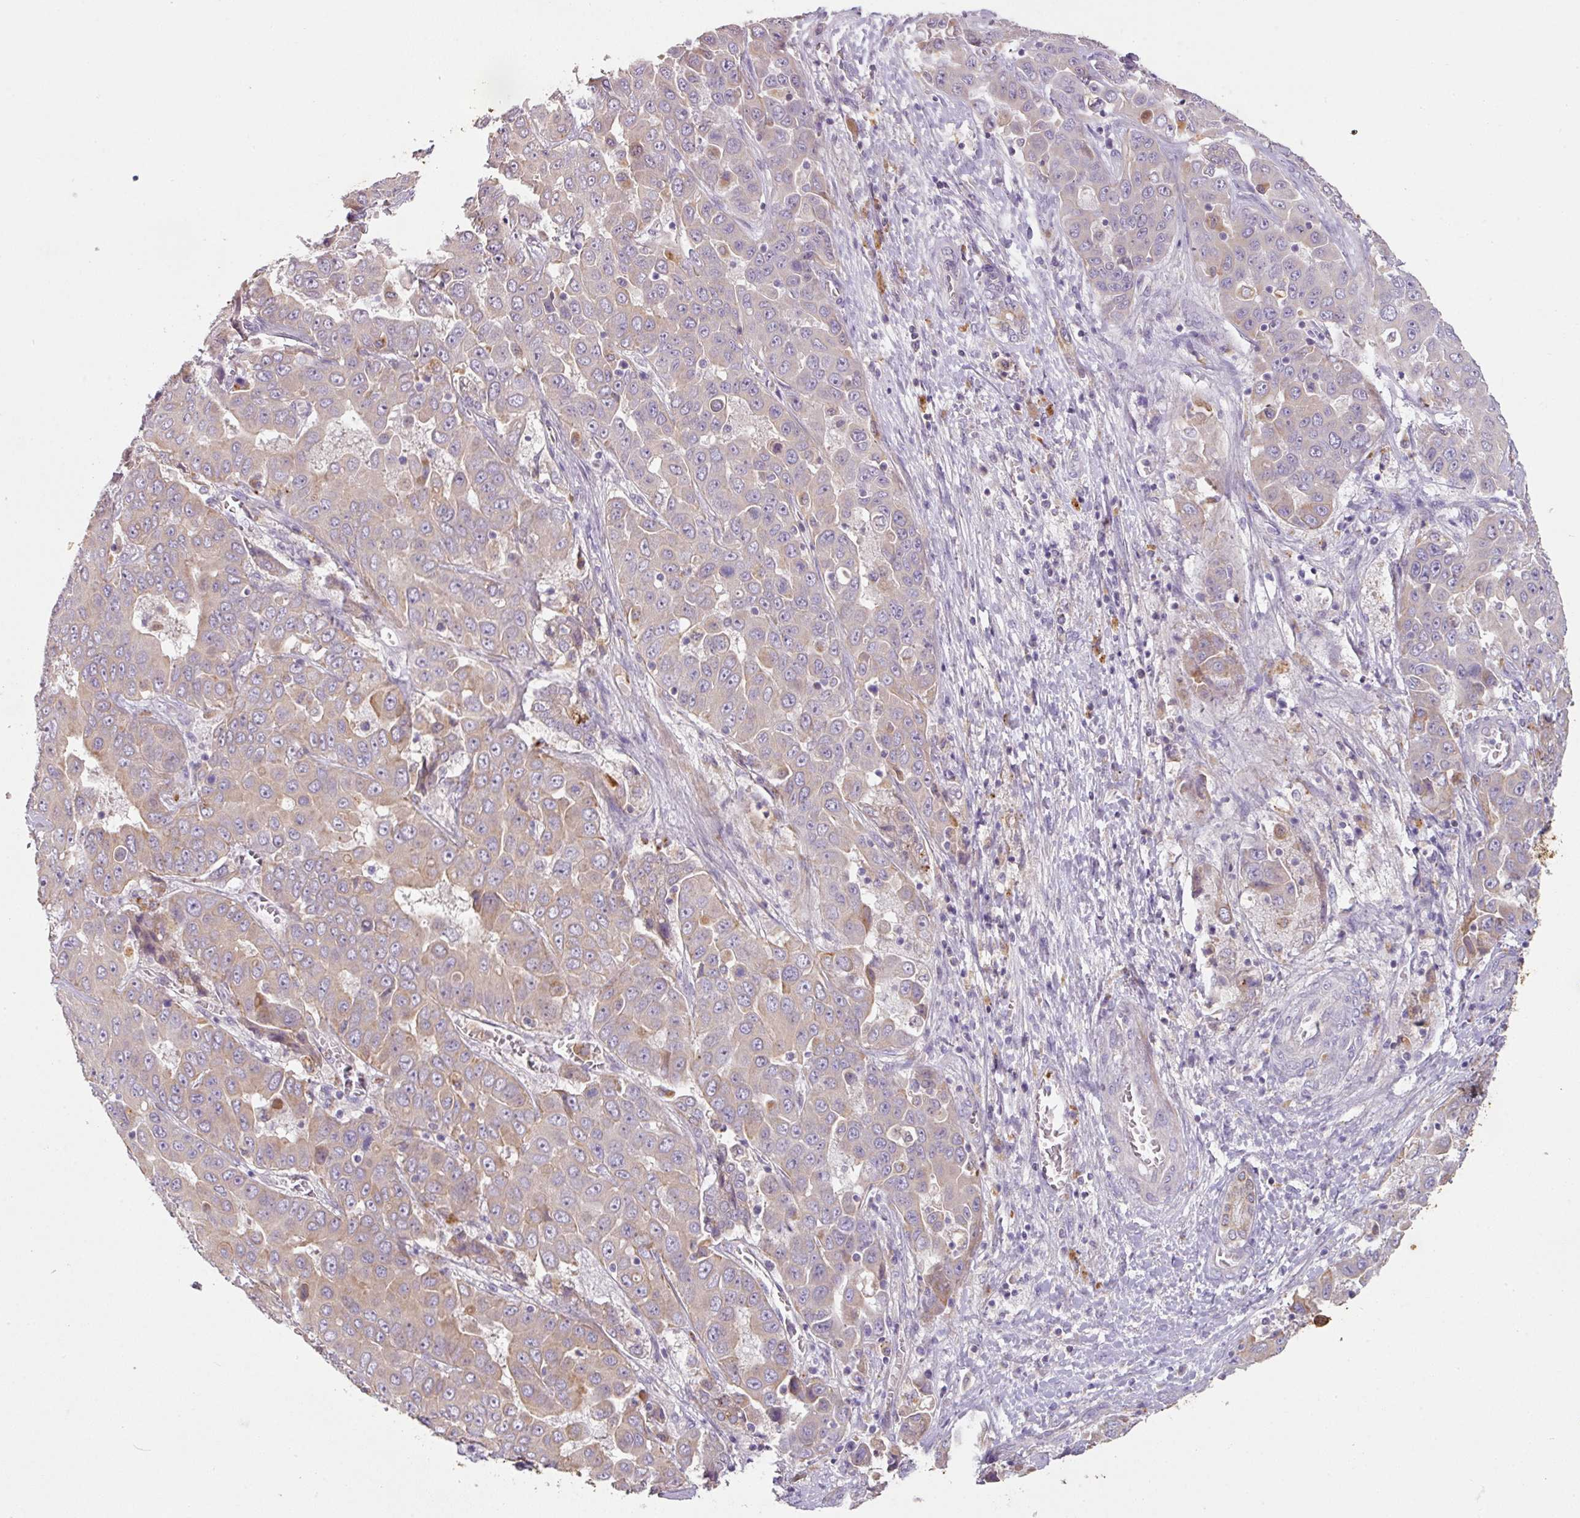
{"staining": {"intensity": "weak", "quantity": "25%-75%", "location": "cytoplasmic/membranous"}, "tissue": "liver cancer", "cell_type": "Tumor cells", "image_type": "cancer", "snomed": [{"axis": "morphology", "description": "Cholangiocarcinoma"}, {"axis": "topography", "description": "Liver"}], "caption": "Cholangiocarcinoma (liver) stained with DAB (3,3'-diaminobenzidine) immunohistochemistry displays low levels of weak cytoplasmic/membranous expression in approximately 25%-75% of tumor cells.", "gene": "ZNF266", "patient": {"sex": "female", "age": 52}}